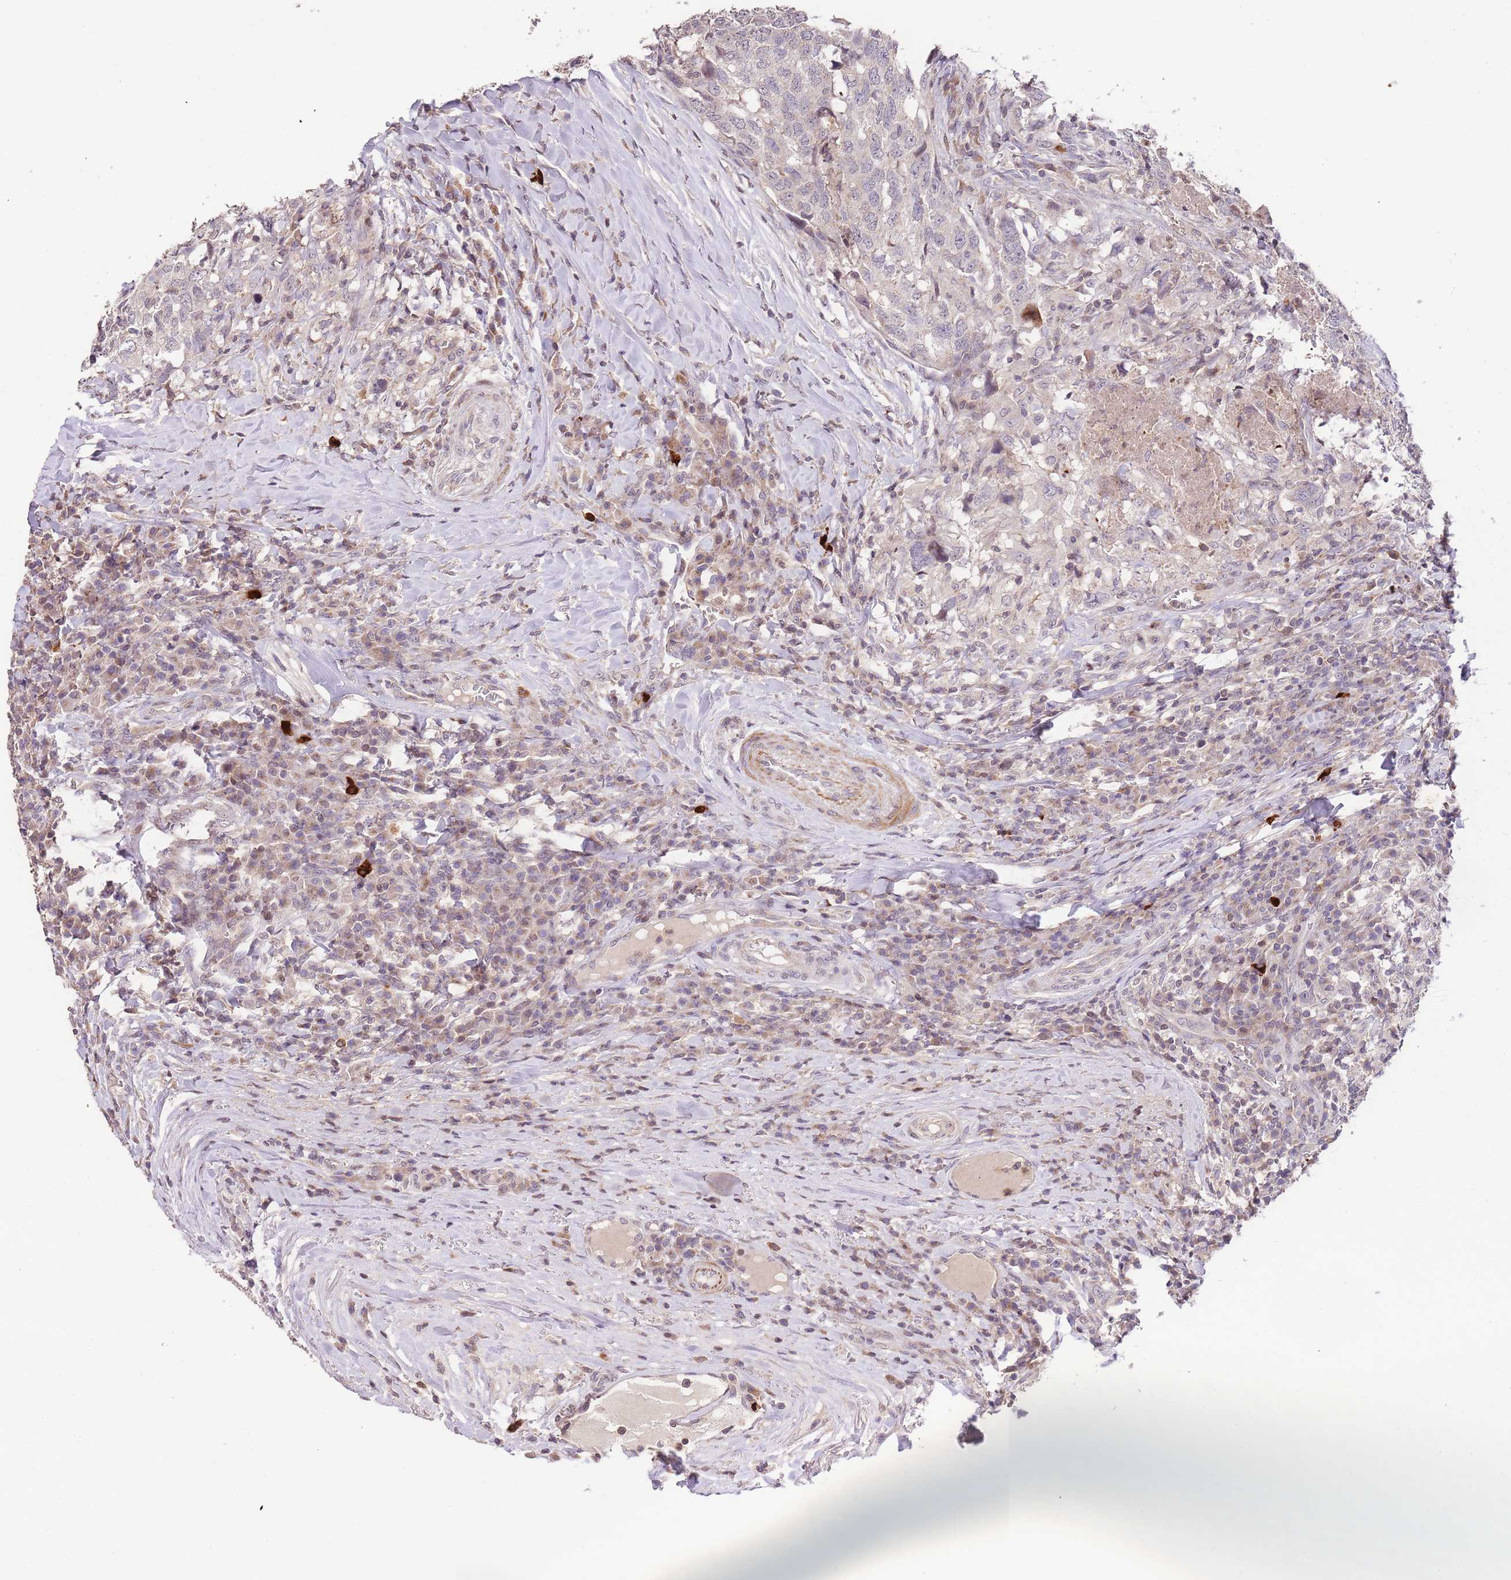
{"staining": {"intensity": "weak", "quantity": "<25%", "location": "nuclear"}, "tissue": "head and neck cancer", "cell_type": "Tumor cells", "image_type": "cancer", "snomed": [{"axis": "morphology", "description": "Squamous cell carcinoma, NOS"}, {"axis": "topography", "description": "Head-Neck"}], "caption": "Immunohistochemistry (IHC) photomicrograph of human head and neck cancer stained for a protein (brown), which demonstrates no positivity in tumor cells.", "gene": "SLC16A4", "patient": {"sex": "male", "age": 66}}